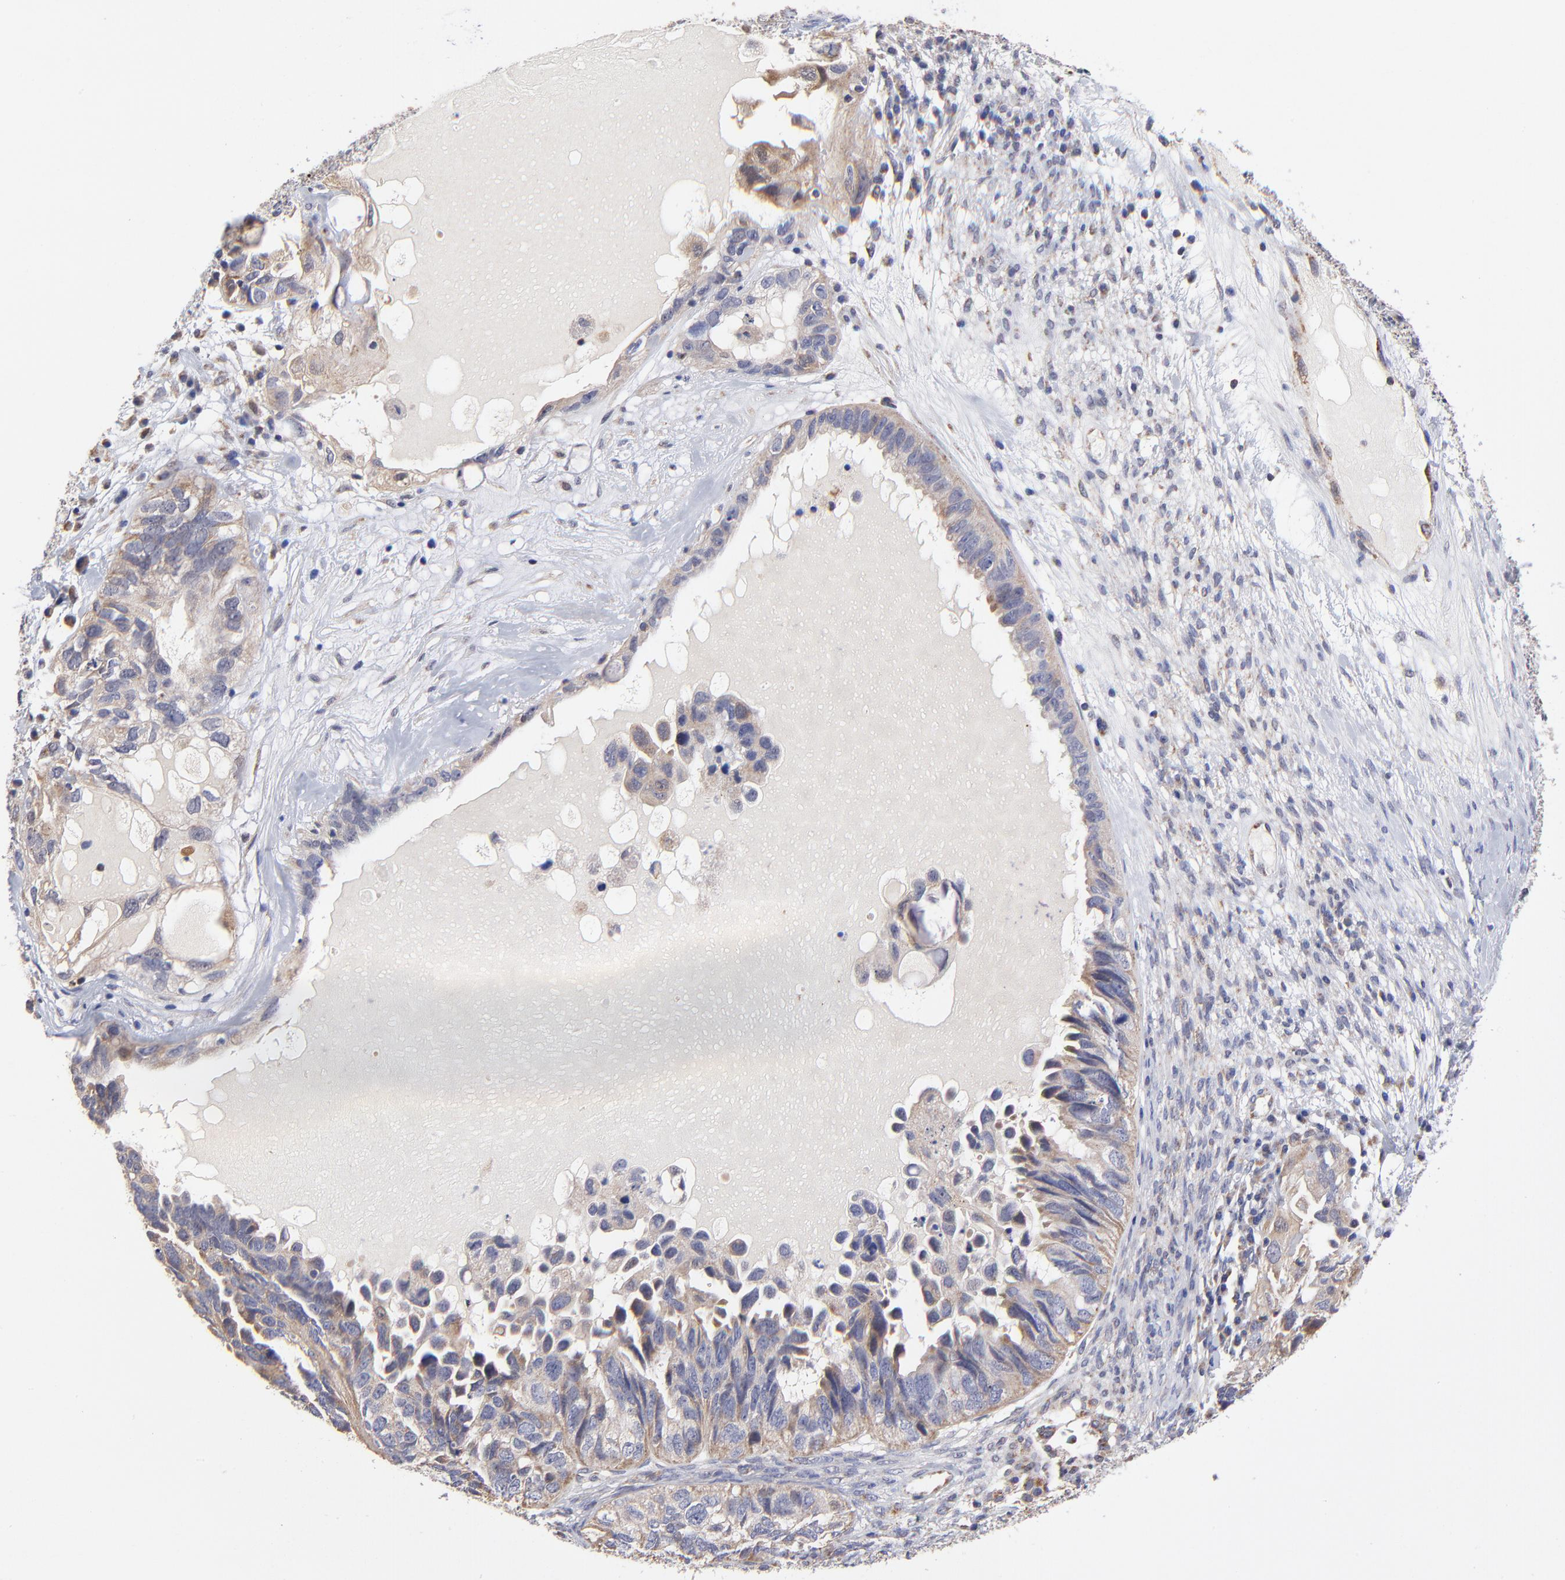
{"staining": {"intensity": "weak", "quantity": "25%-75%", "location": "cytoplasmic/membranous"}, "tissue": "ovarian cancer", "cell_type": "Tumor cells", "image_type": "cancer", "snomed": [{"axis": "morphology", "description": "Cystadenocarcinoma, serous, NOS"}, {"axis": "topography", "description": "Ovary"}], "caption": "An immunohistochemistry histopathology image of tumor tissue is shown. Protein staining in brown shows weak cytoplasmic/membranous positivity in ovarian cancer (serous cystadenocarcinoma) within tumor cells. The protein is shown in brown color, while the nuclei are stained blue.", "gene": "FBXL12", "patient": {"sex": "female", "age": 82}}